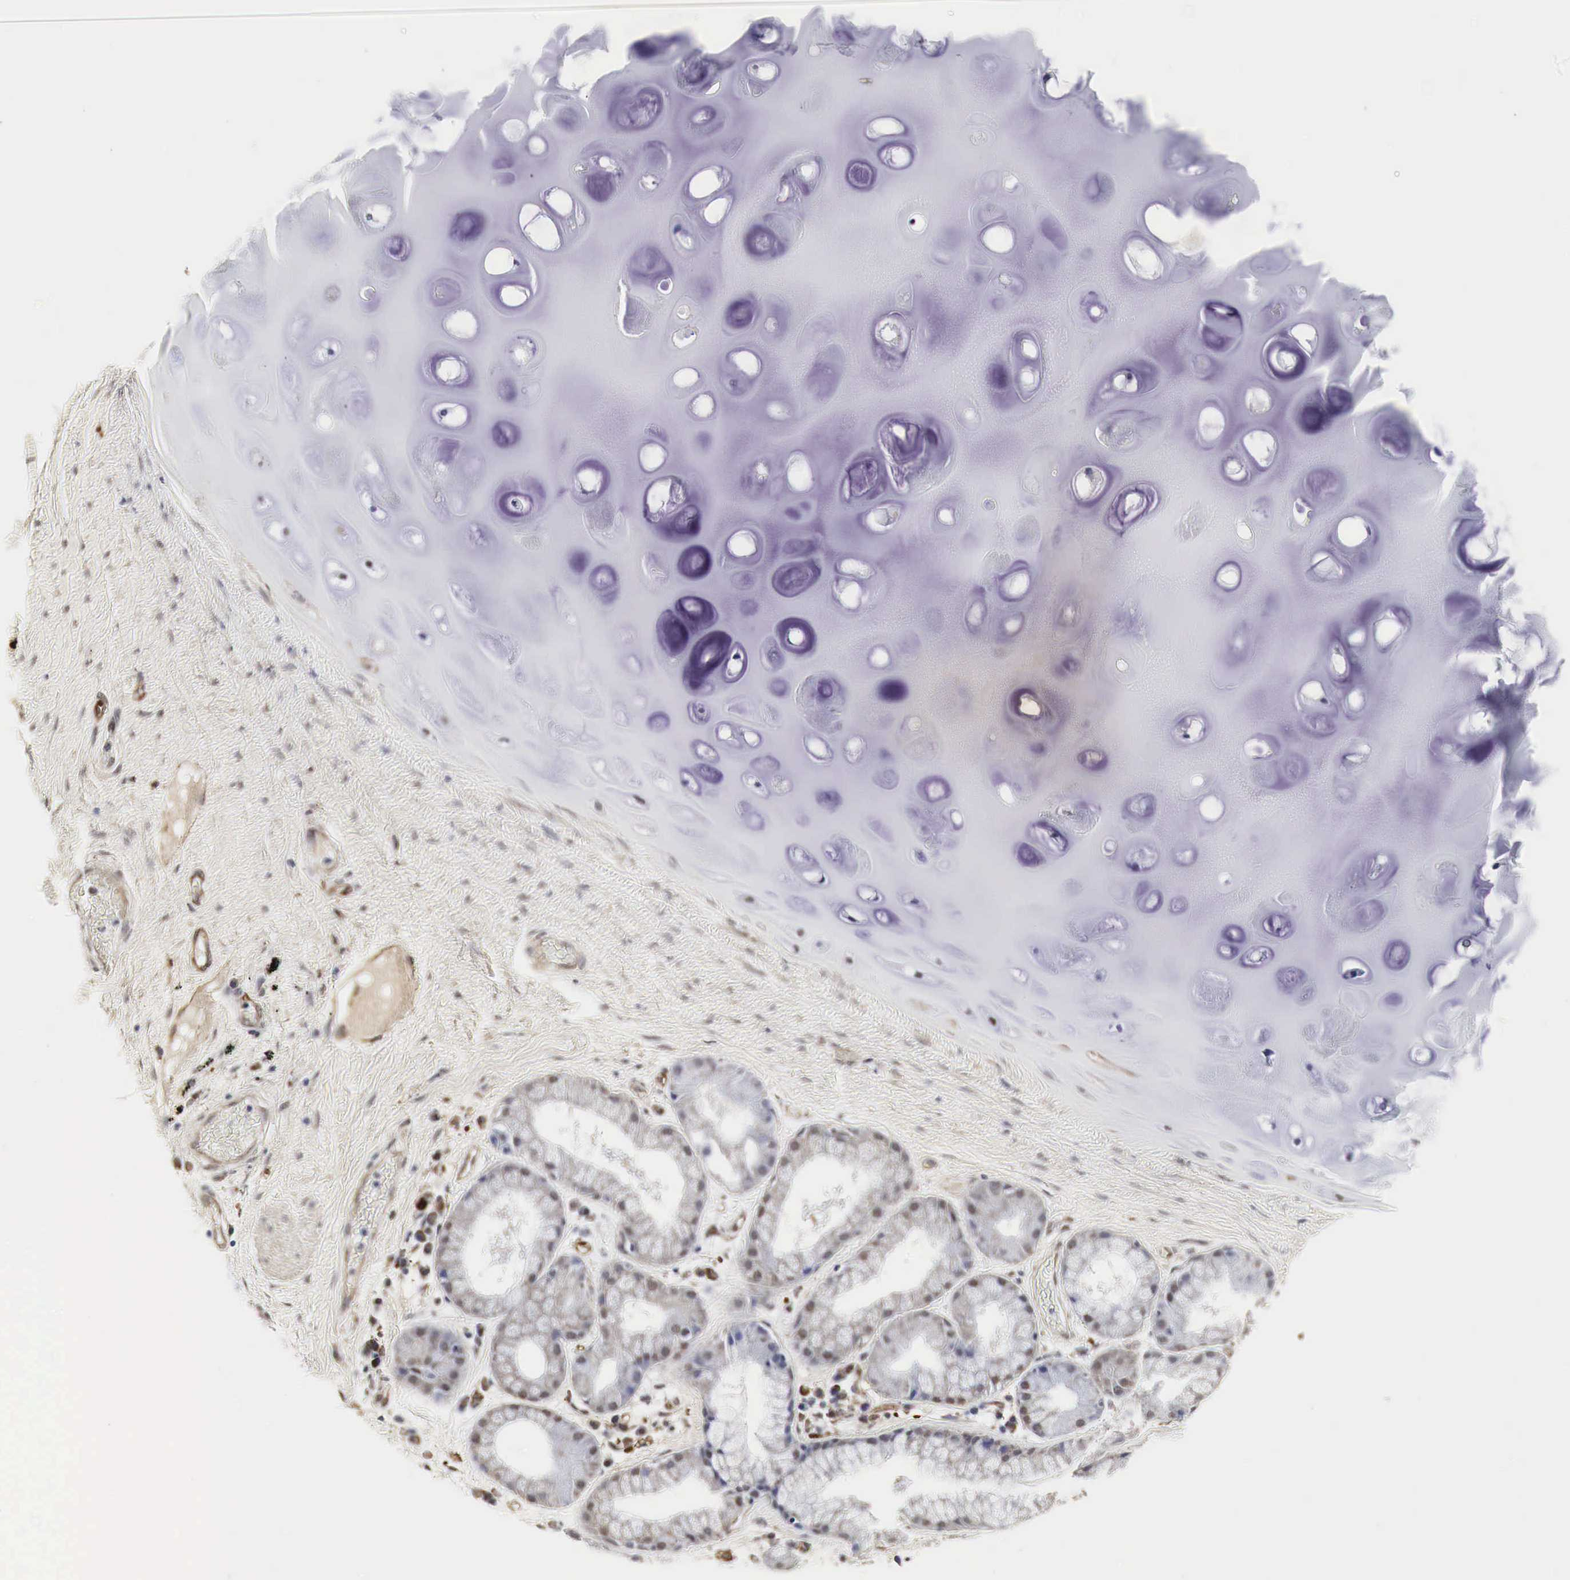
{"staining": {"intensity": "weak", "quantity": "25%-75%", "location": "cytoplasmic/membranous"}, "tissue": "bronchus", "cell_type": "Respiratory epithelial cells", "image_type": "normal", "snomed": [{"axis": "morphology", "description": "Normal tissue, NOS"}, {"axis": "topography", "description": "Bronchus"}, {"axis": "topography", "description": "Lung"}], "caption": "Human bronchus stained for a protein (brown) displays weak cytoplasmic/membranous positive expression in about 25%-75% of respiratory epithelial cells.", "gene": "SPIN1", "patient": {"sex": "female", "age": 57}}